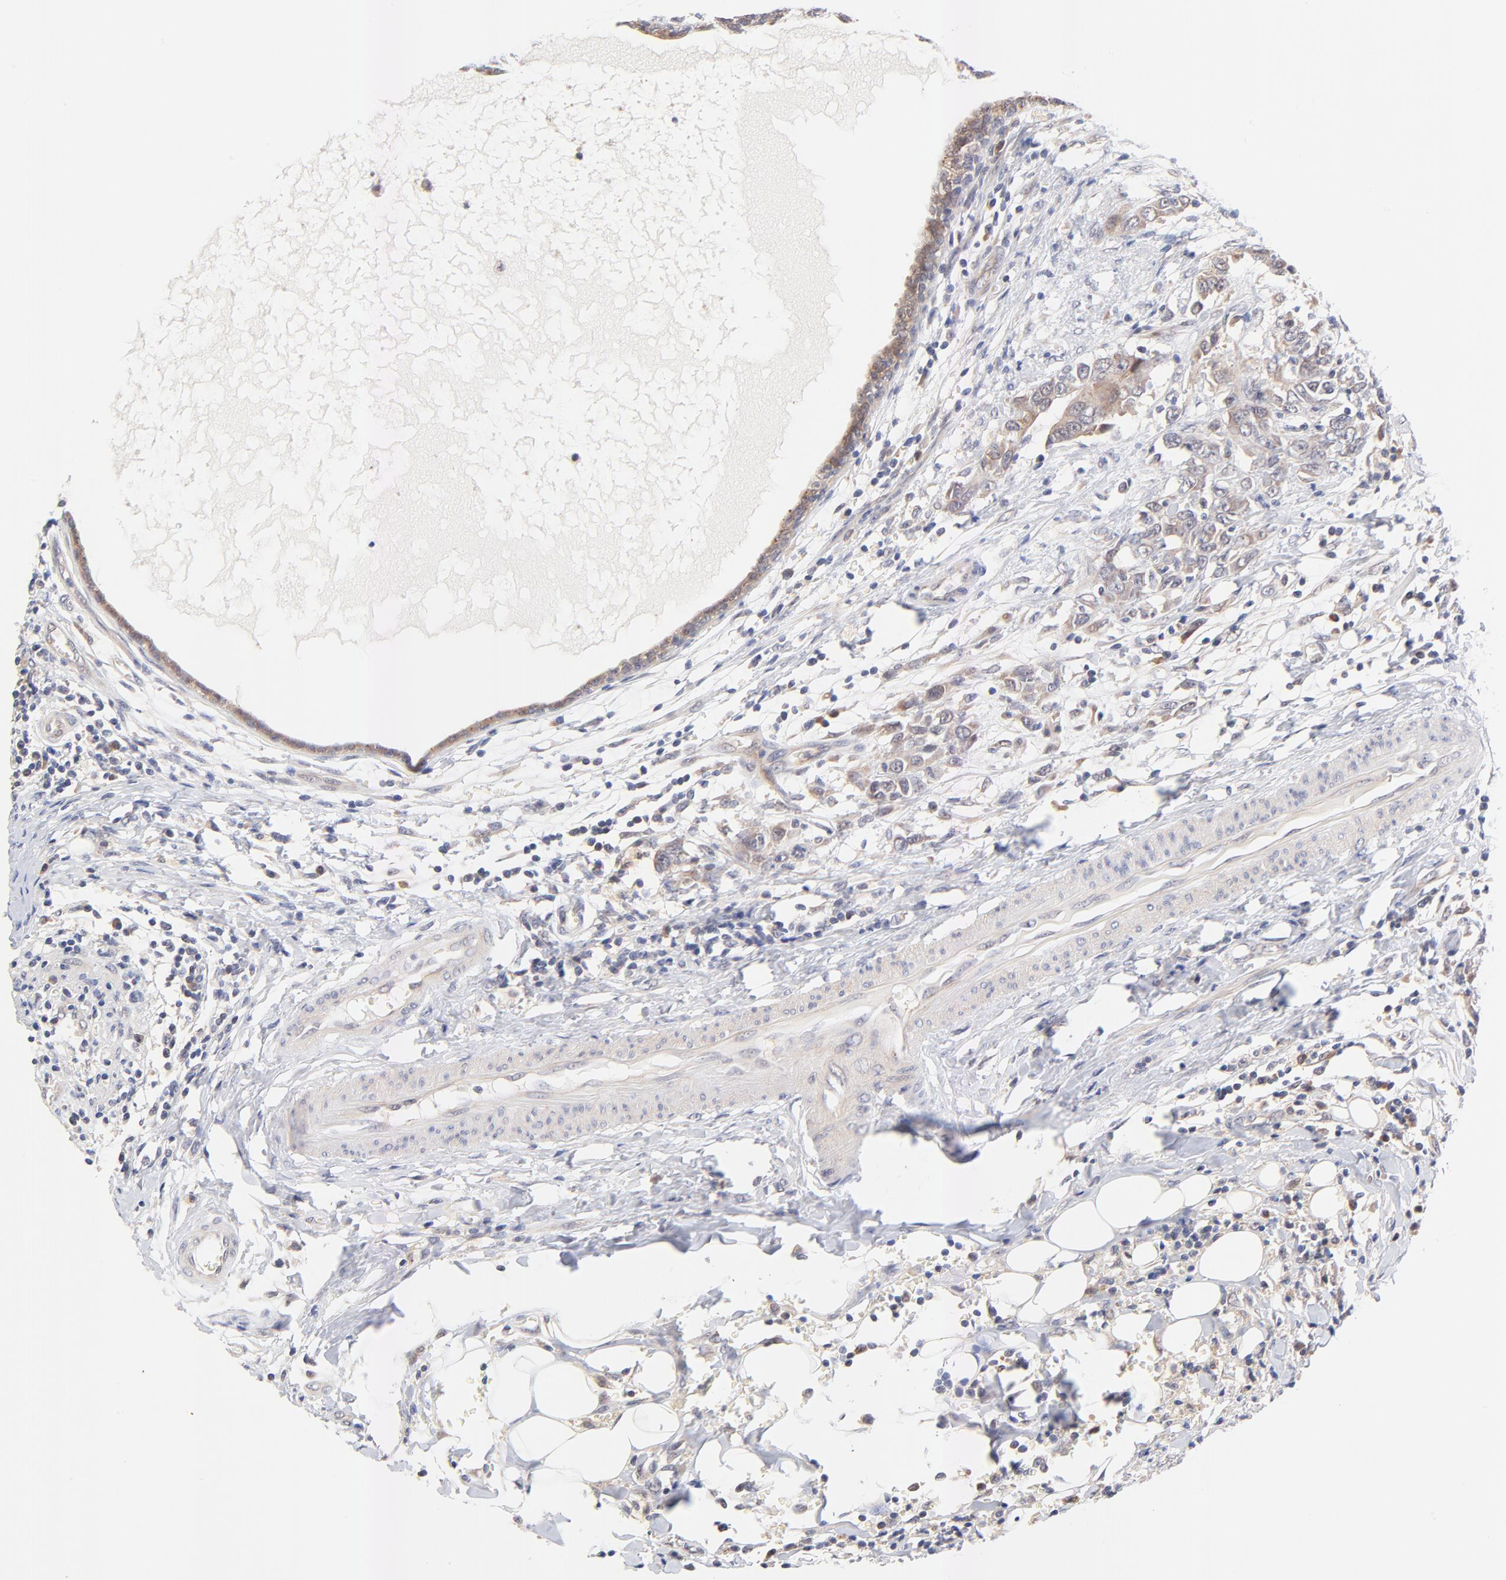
{"staining": {"intensity": "moderate", "quantity": ">75%", "location": "cytoplasmic/membranous"}, "tissue": "breast cancer", "cell_type": "Tumor cells", "image_type": "cancer", "snomed": [{"axis": "morphology", "description": "Duct carcinoma"}, {"axis": "topography", "description": "Breast"}], "caption": "Moderate cytoplasmic/membranous expression is identified in about >75% of tumor cells in invasive ductal carcinoma (breast). (Brightfield microscopy of DAB IHC at high magnification).", "gene": "TXNL1", "patient": {"sex": "female", "age": 50}}